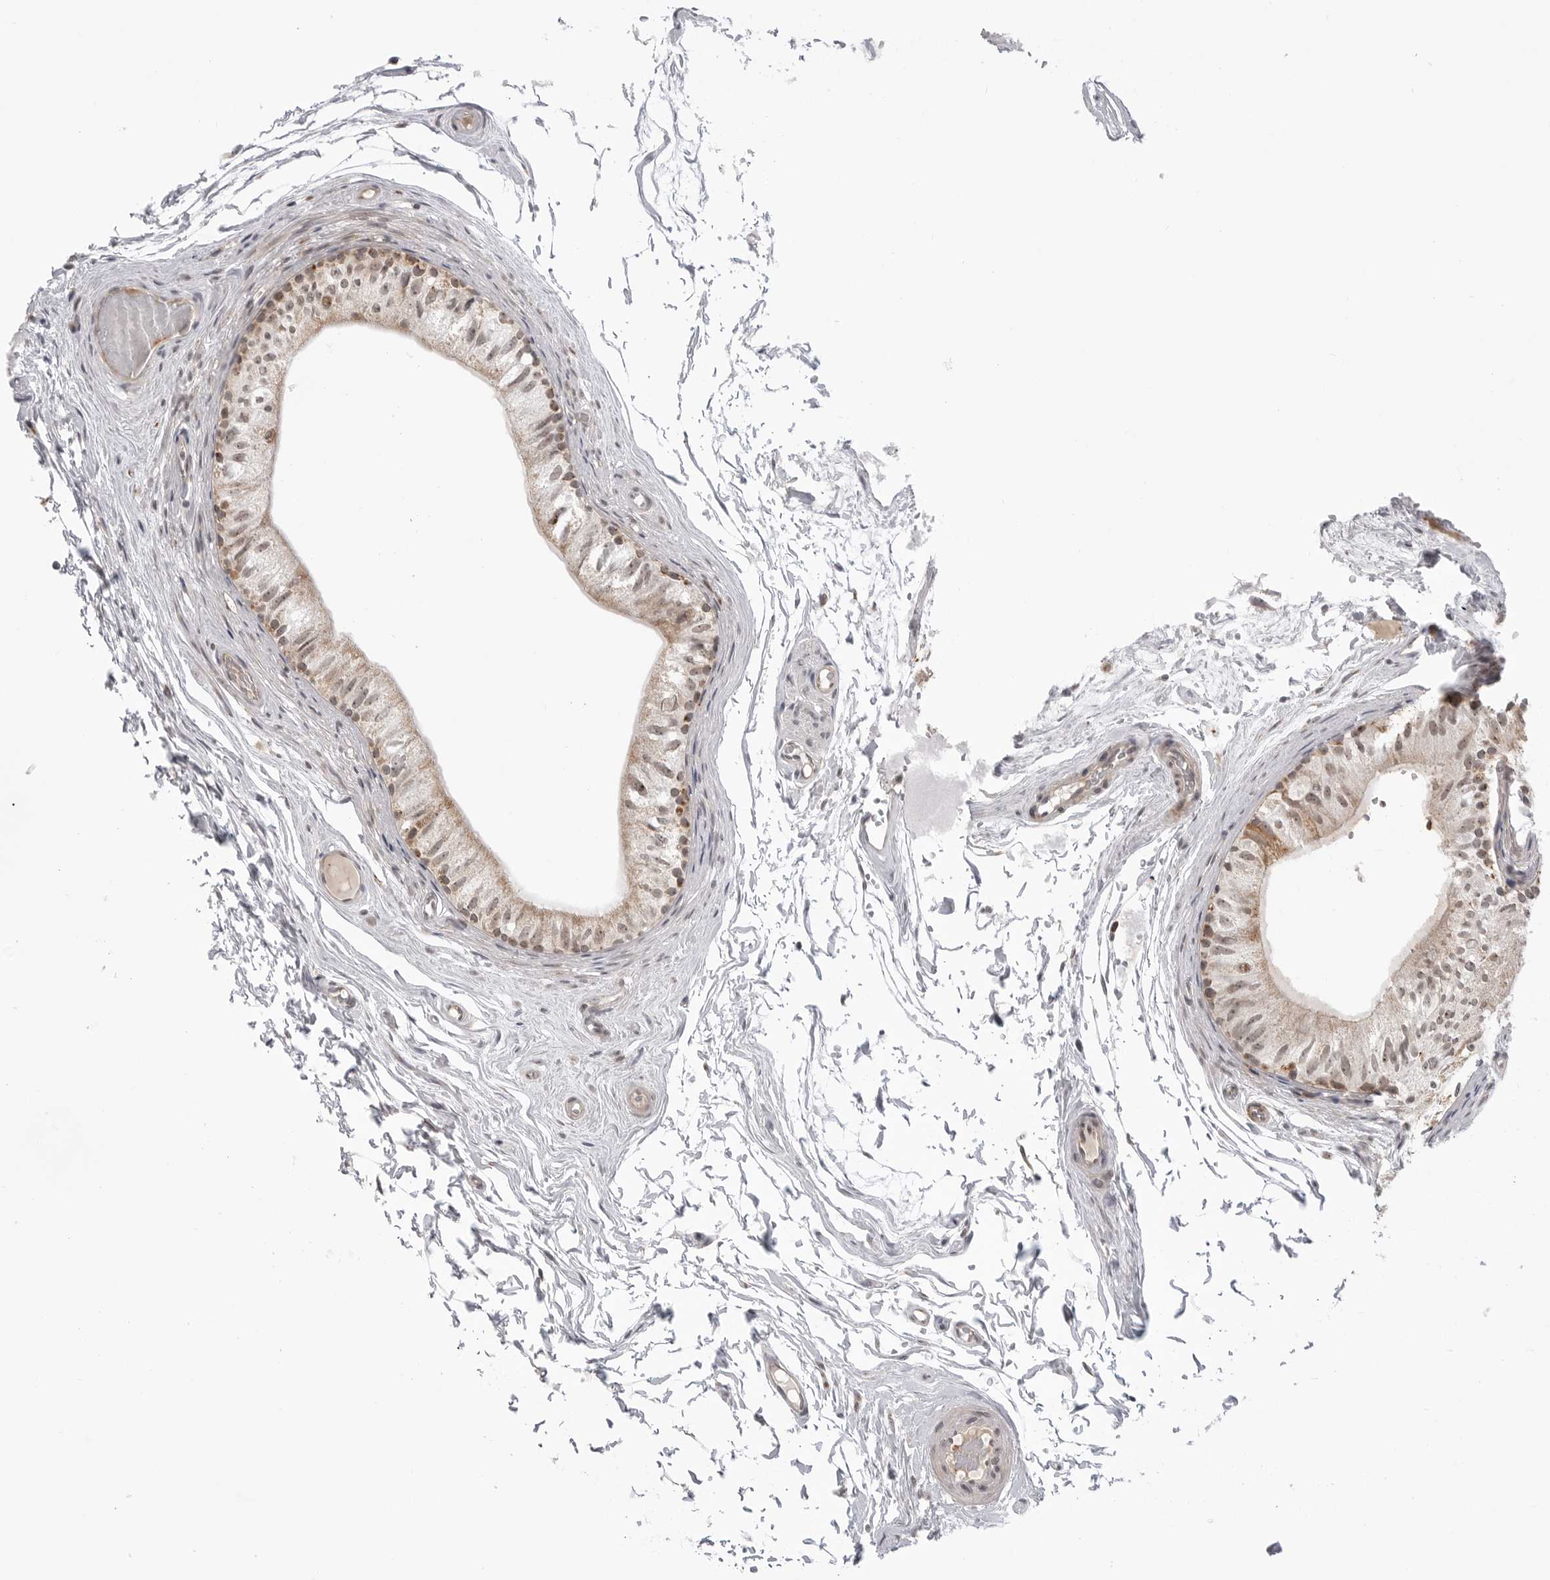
{"staining": {"intensity": "moderate", "quantity": ">75%", "location": "nuclear"}, "tissue": "epididymis", "cell_type": "Glandular cells", "image_type": "normal", "snomed": [{"axis": "morphology", "description": "Normal tissue, NOS"}, {"axis": "topography", "description": "Epididymis"}], "caption": "This micrograph reveals normal epididymis stained with immunohistochemistry (IHC) to label a protein in brown. The nuclear of glandular cells show moderate positivity for the protein. Nuclei are counter-stained blue.", "gene": "KALRN", "patient": {"sex": "male", "age": 79}}